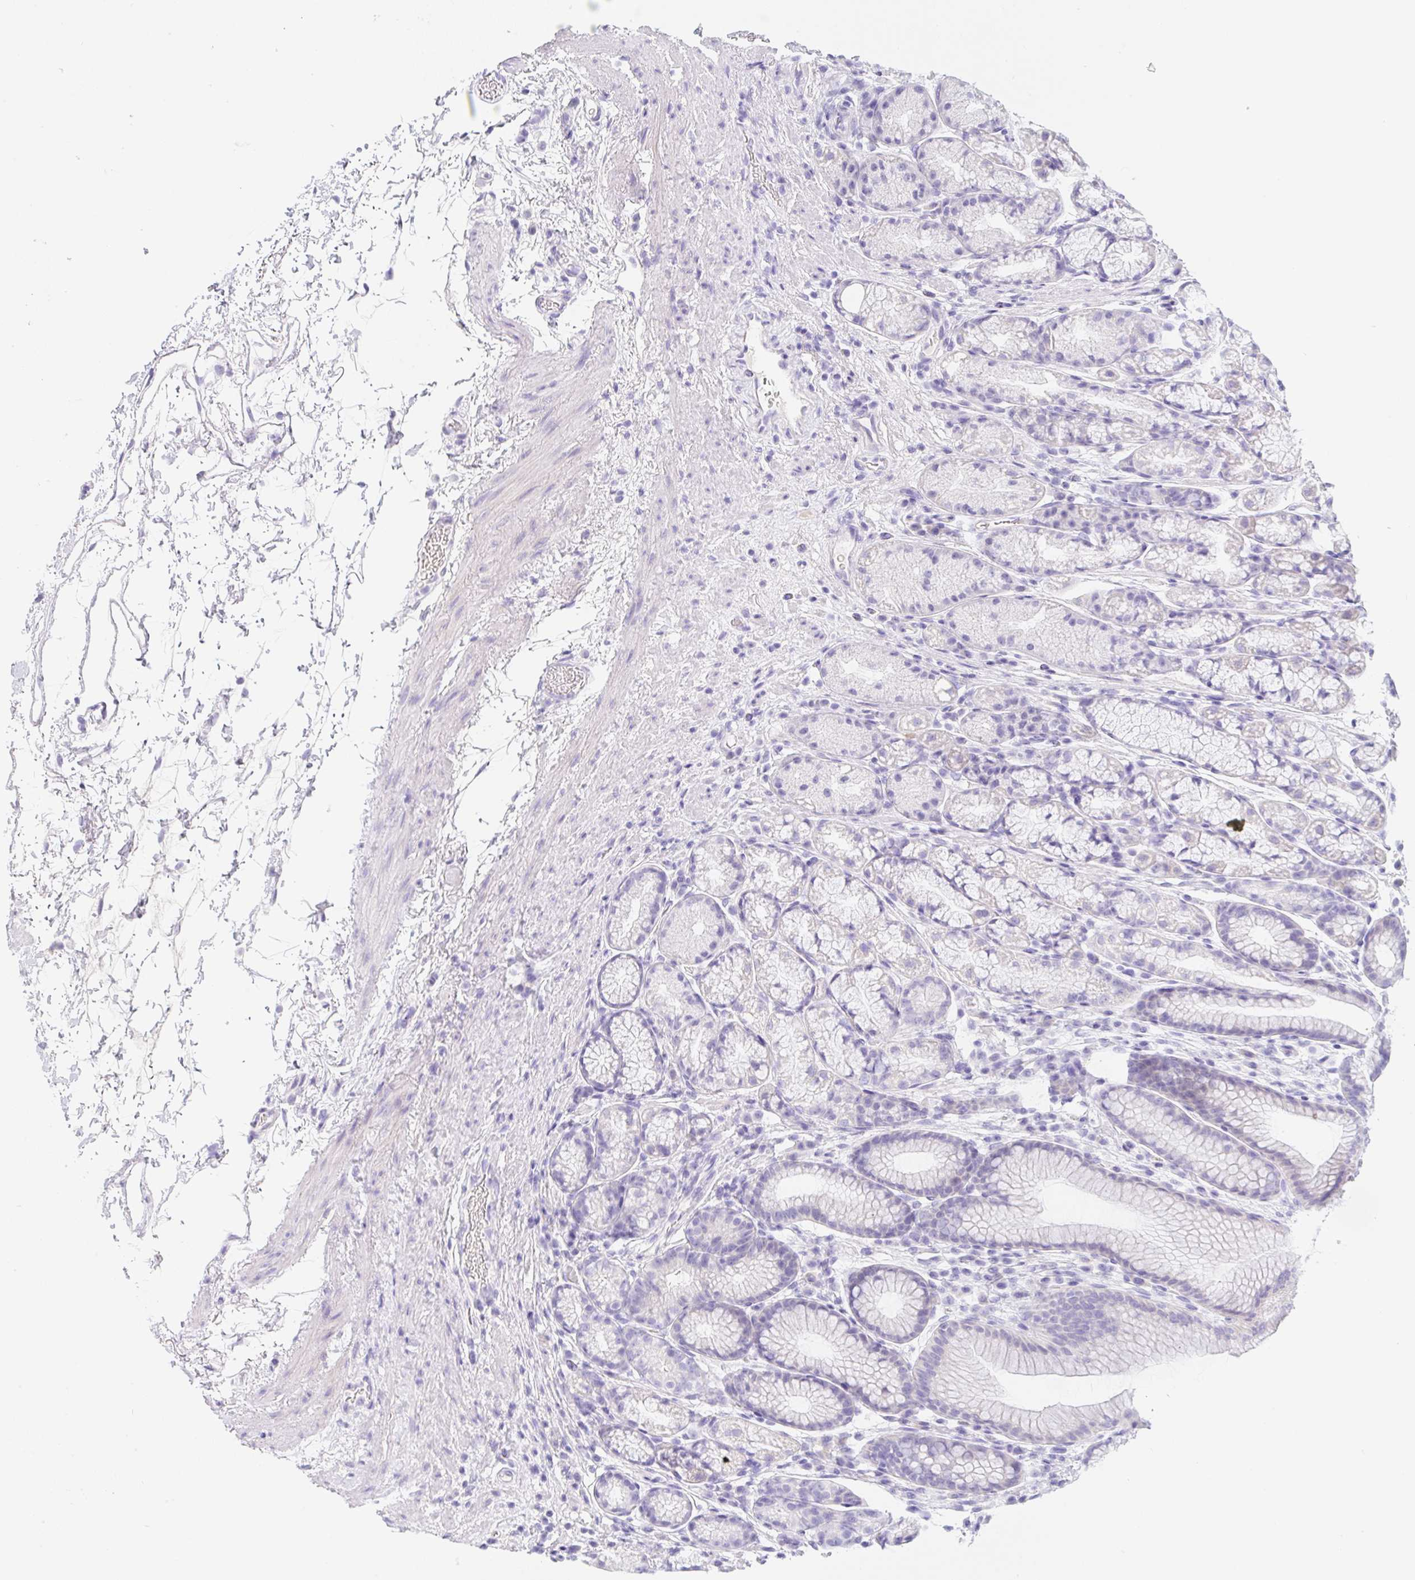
{"staining": {"intensity": "negative", "quantity": "none", "location": "none"}, "tissue": "stomach", "cell_type": "Glandular cells", "image_type": "normal", "snomed": [{"axis": "morphology", "description": "Normal tissue, NOS"}, {"axis": "topography", "description": "Stomach, lower"}], "caption": "Immunohistochemical staining of benign stomach displays no significant expression in glandular cells. (Stains: DAB immunohistochemistry with hematoxylin counter stain, Microscopy: brightfield microscopy at high magnification).", "gene": "KLK8", "patient": {"sex": "male", "age": 67}}